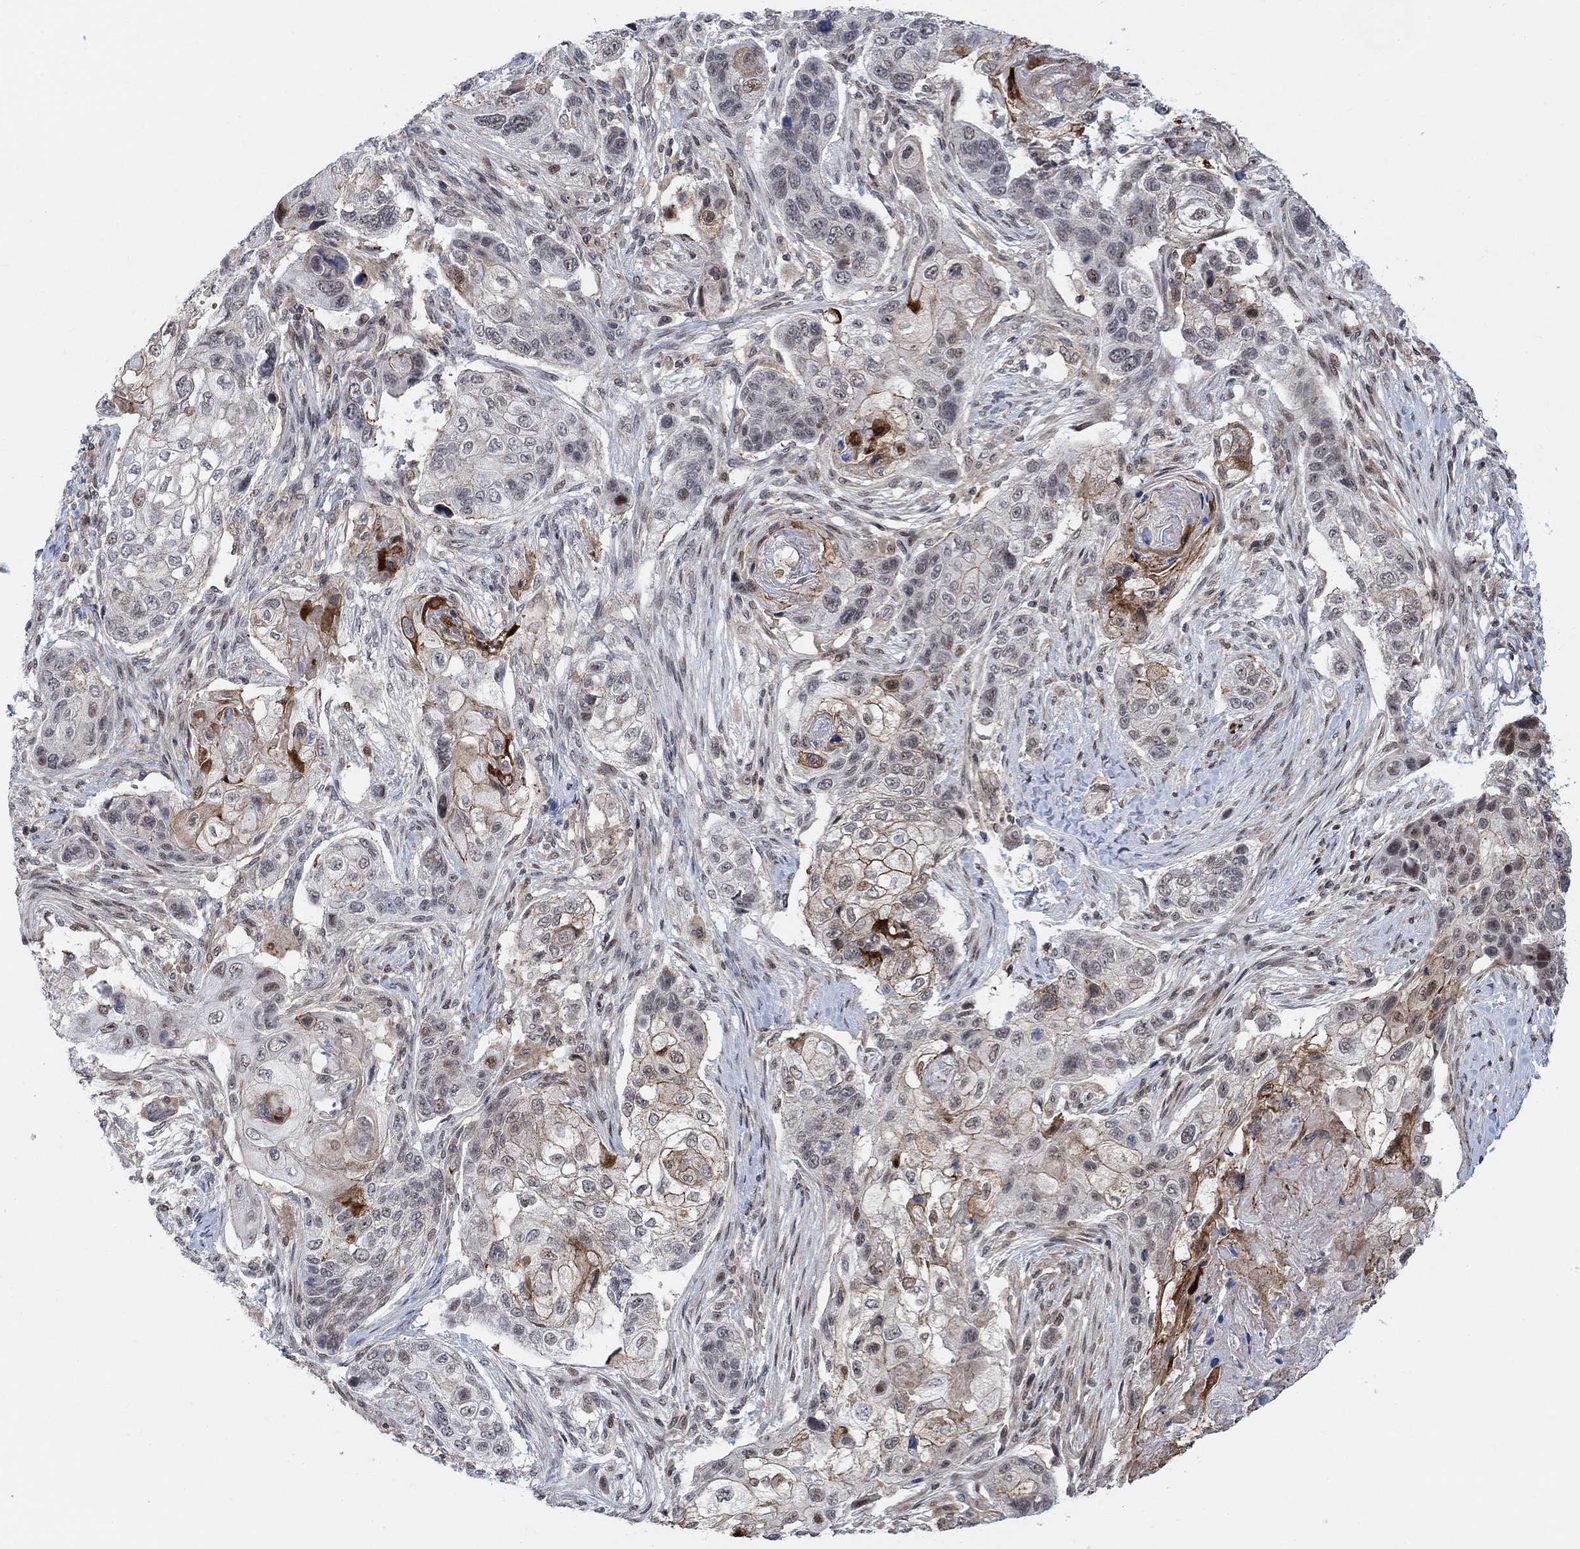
{"staining": {"intensity": "strong", "quantity": "<25%", "location": "cytoplasmic/membranous"}, "tissue": "lung cancer", "cell_type": "Tumor cells", "image_type": "cancer", "snomed": [{"axis": "morphology", "description": "Normal tissue, NOS"}, {"axis": "morphology", "description": "Squamous cell carcinoma, NOS"}, {"axis": "topography", "description": "Bronchus"}, {"axis": "topography", "description": "Lung"}], "caption": "Human lung cancer stained with a protein marker reveals strong staining in tumor cells.", "gene": "PWWP2B", "patient": {"sex": "male", "age": 69}}